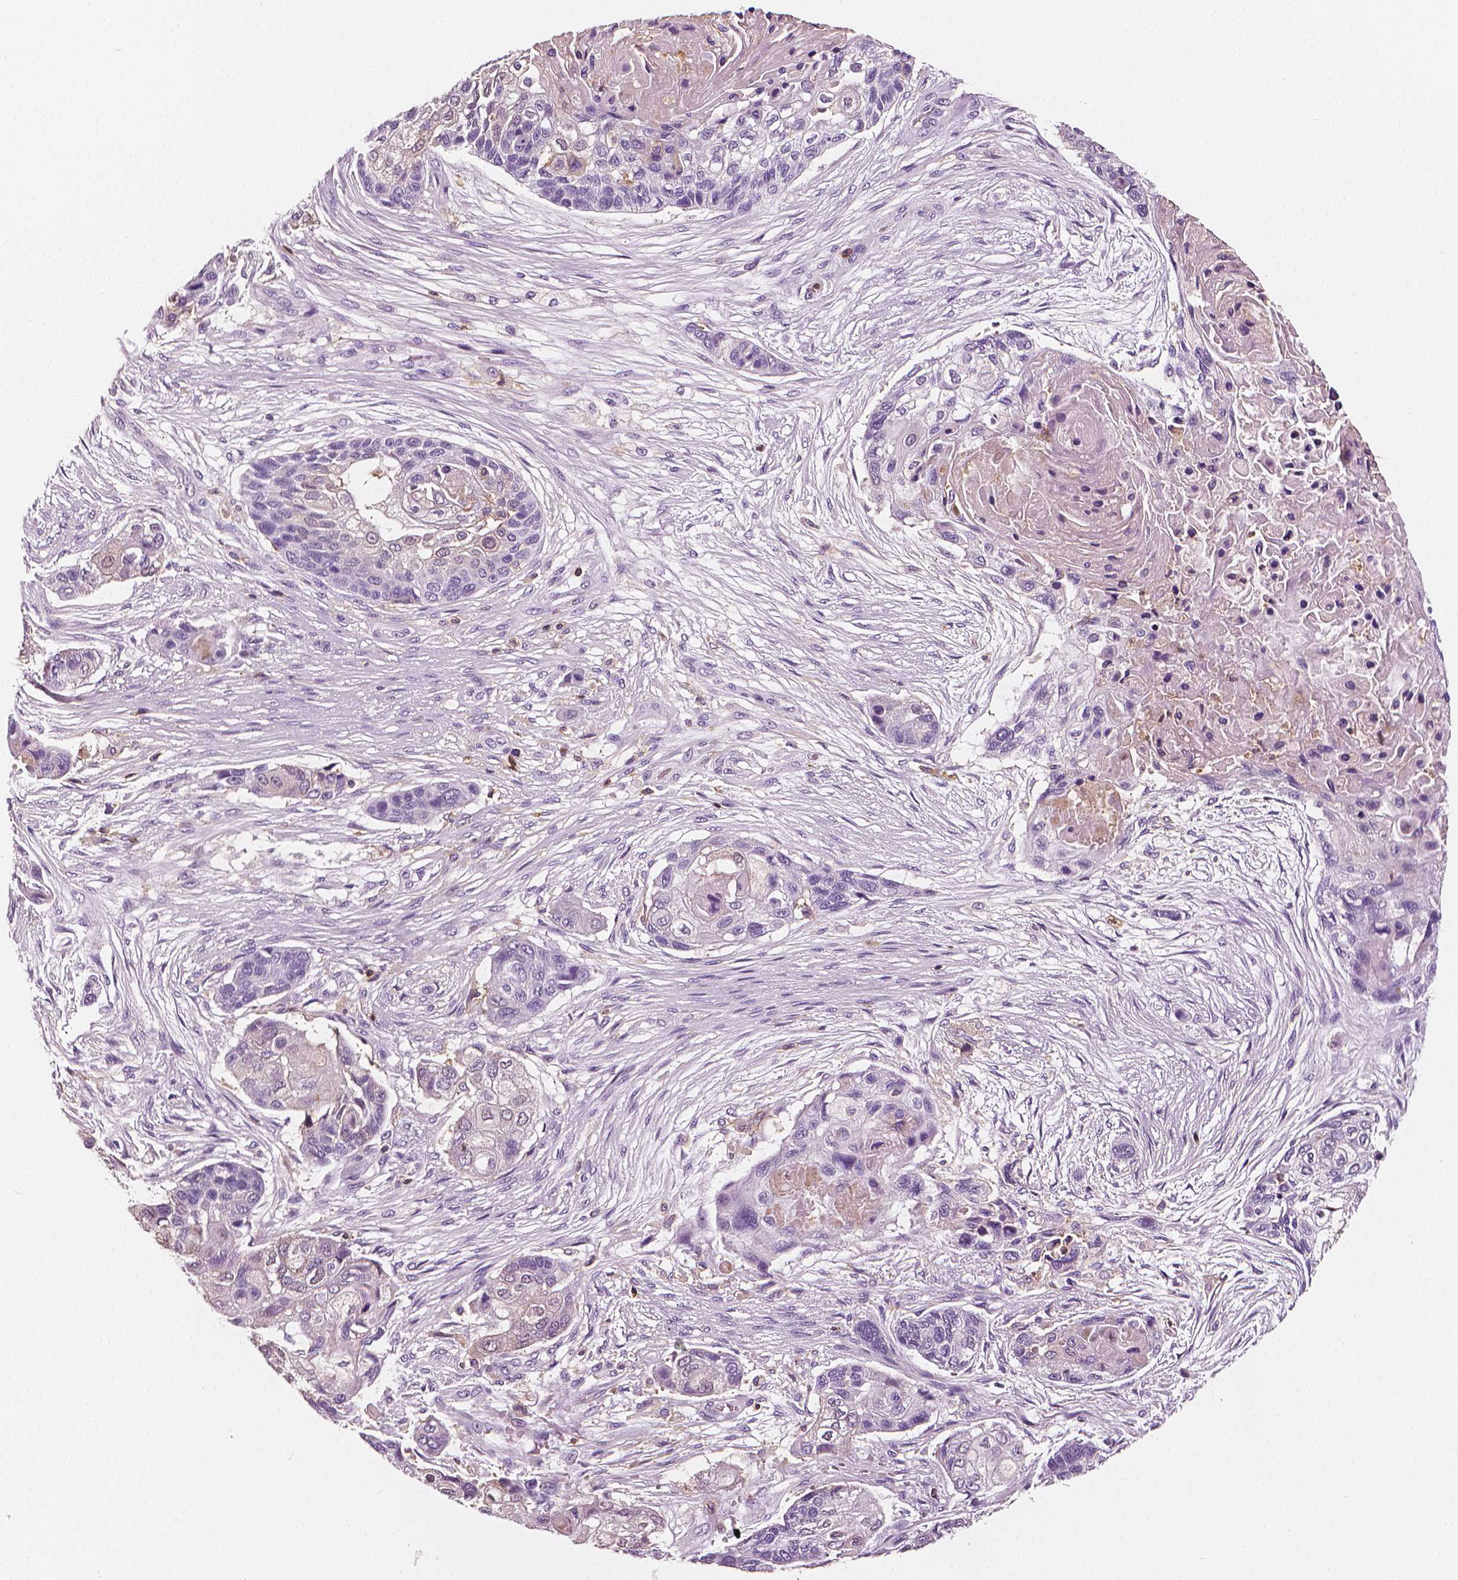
{"staining": {"intensity": "negative", "quantity": "none", "location": "none"}, "tissue": "lung cancer", "cell_type": "Tumor cells", "image_type": "cancer", "snomed": [{"axis": "morphology", "description": "Squamous cell carcinoma, NOS"}, {"axis": "topography", "description": "Lung"}], "caption": "Tumor cells are negative for brown protein staining in lung cancer (squamous cell carcinoma).", "gene": "PTPRC", "patient": {"sex": "male", "age": 69}}